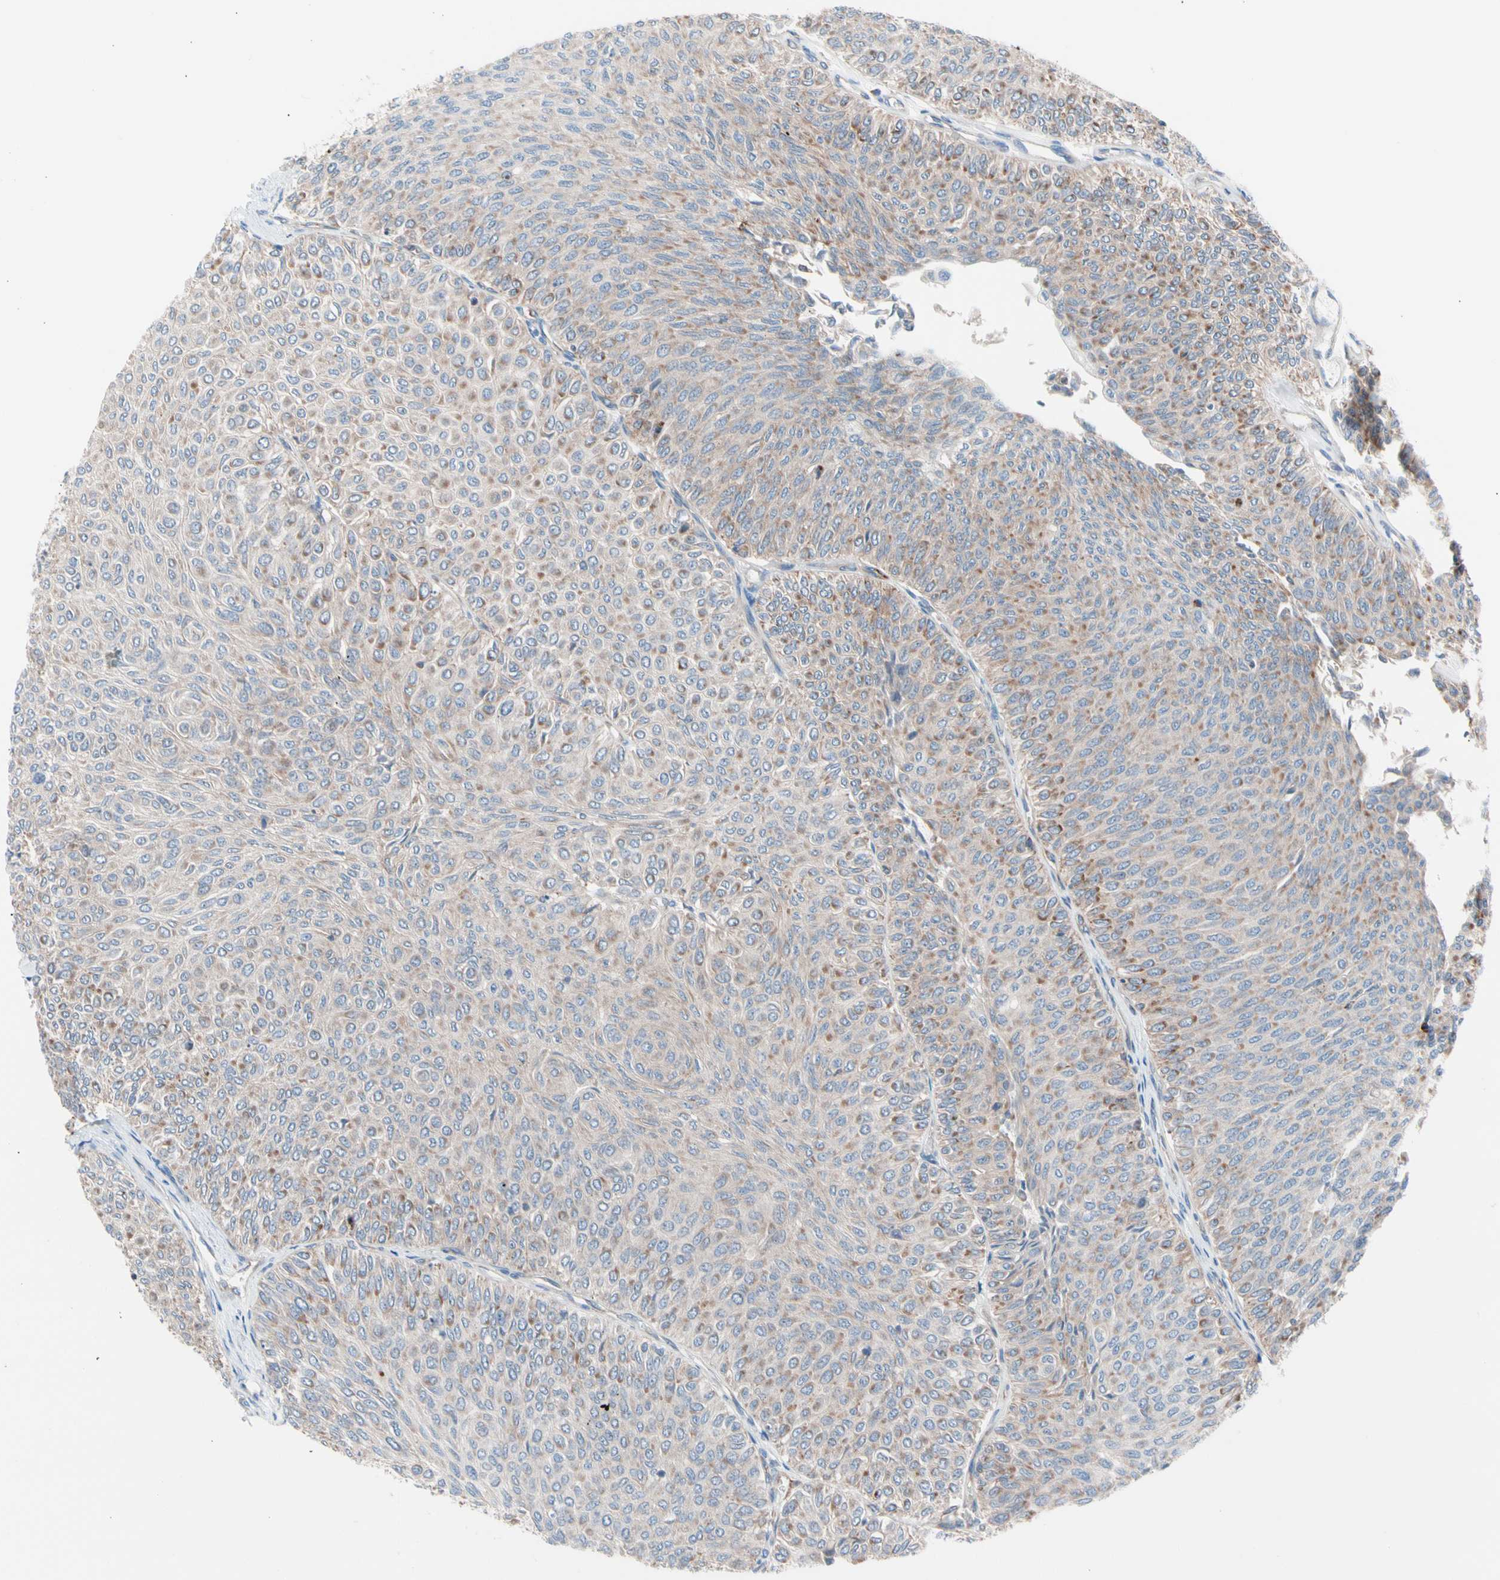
{"staining": {"intensity": "moderate", "quantity": "25%-75%", "location": "cytoplasmic/membranous"}, "tissue": "urothelial cancer", "cell_type": "Tumor cells", "image_type": "cancer", "snomed": [{"axis": "morphology", "description": "Urothelial carcinoma, Low grade"}, {"axis": "topography", "description": "Urinary bladder"}], "caption": "Protein staining exhibits moderate cytoplasmic/membranous expression in about 25%-75% of tumor cells in urothelial cancer. The staining is performed using DAB brown chromogen to label protein expression. The nuclei are counter-stained blue using hematoxylin.", "gene": "HK1", "patient": {"sex": "male", "age": 78}}